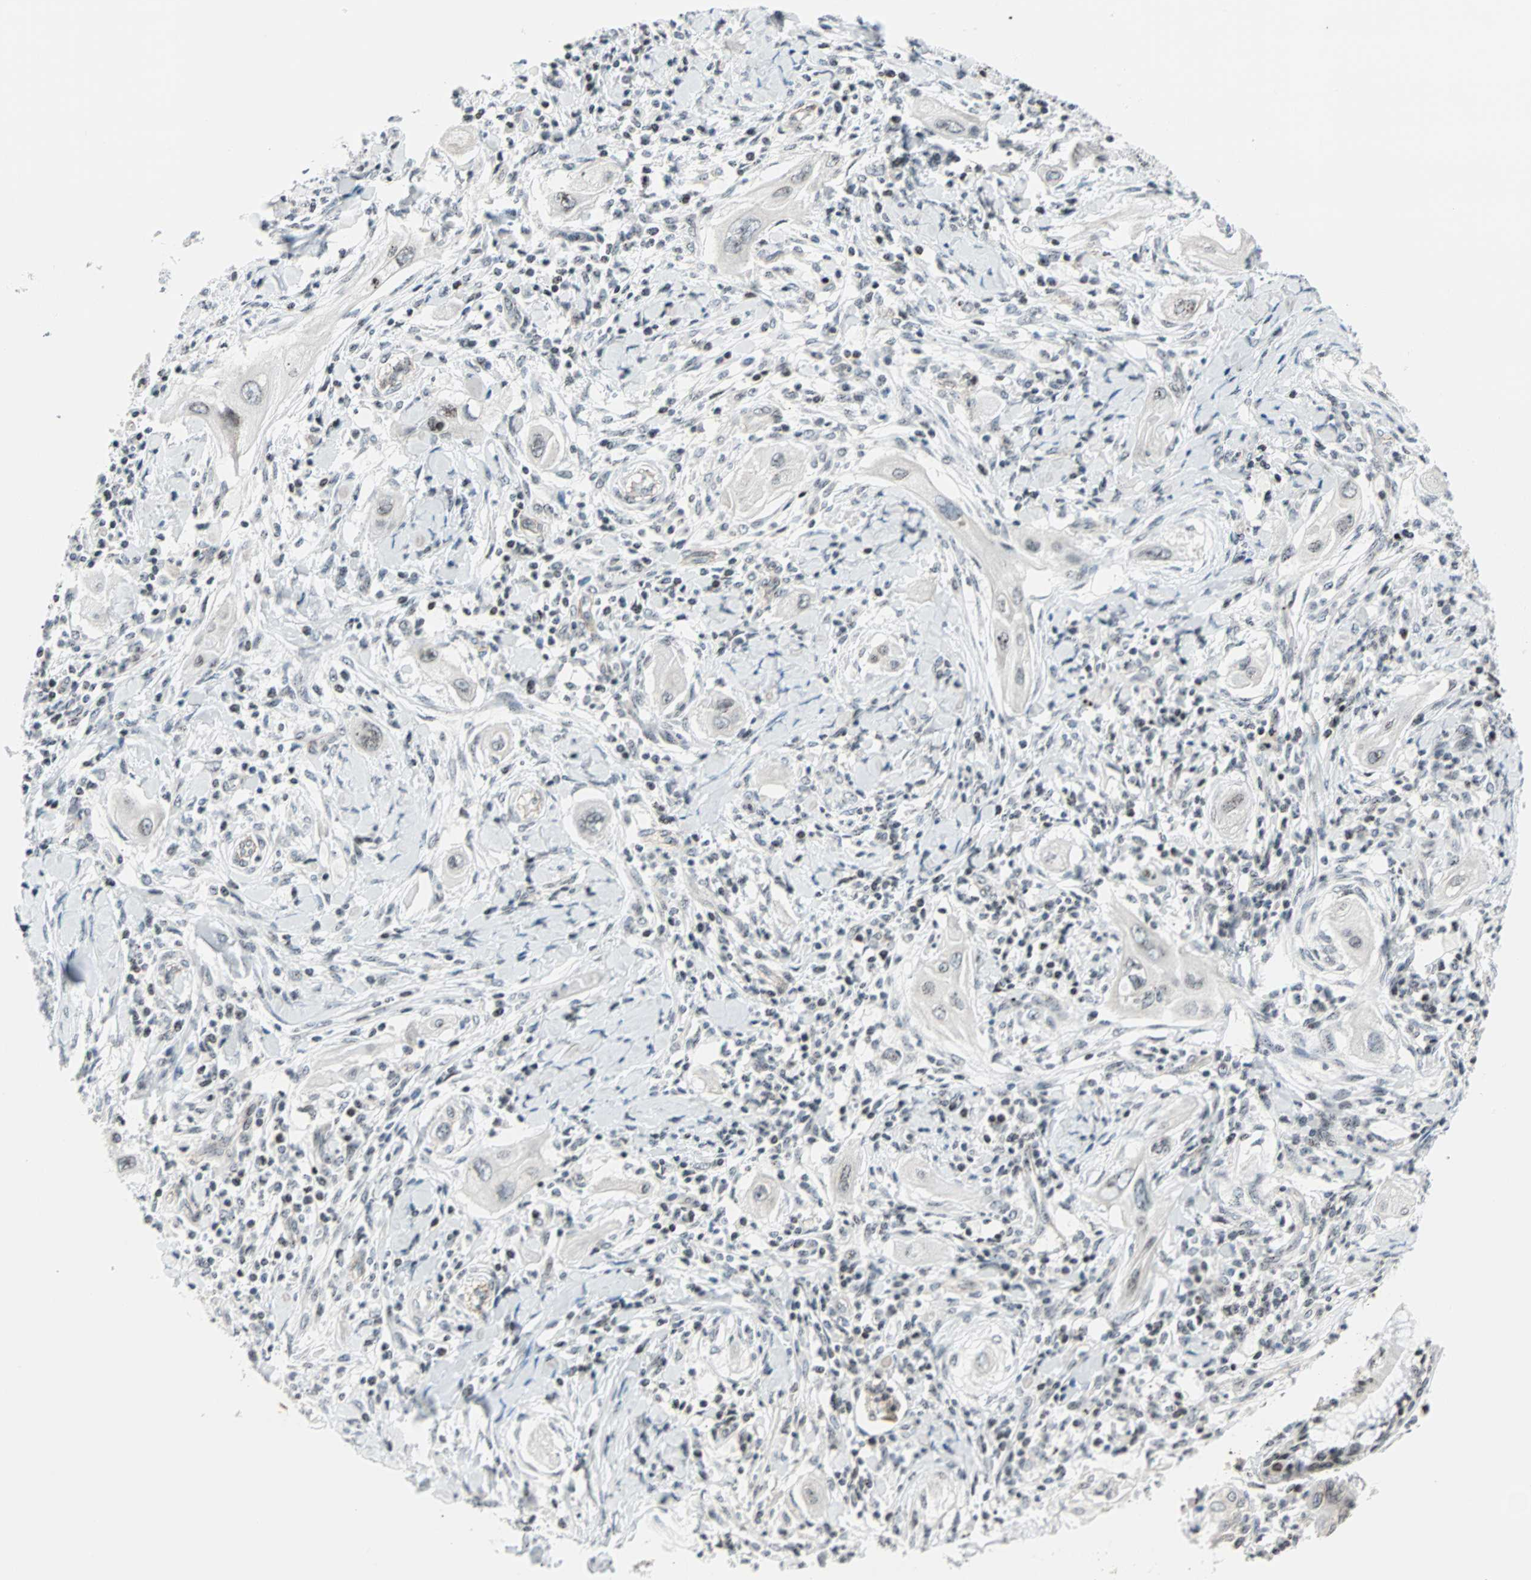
{"staining": {"intensity": "weak", "quantity": "25%-75%", "location": "nuclear"}, "tissue": "lung cancer", "cell_type": "Tumor cells", "image_type": "cancer", "snomed": [{"axis": "morphology", "description": "Squamous cell carcinoma, NOS"}, {"axis": "topography", "description": "Lung"}], "caption": "IHC (DAB (3,3'-diaminobenzidine)) staining of human lung cancer demonstrates weak nuclear protein positivity in about 25%-75% of tumor cells.", "gene": "CENPA", "patient": {"sex": "female", "age": 47}}